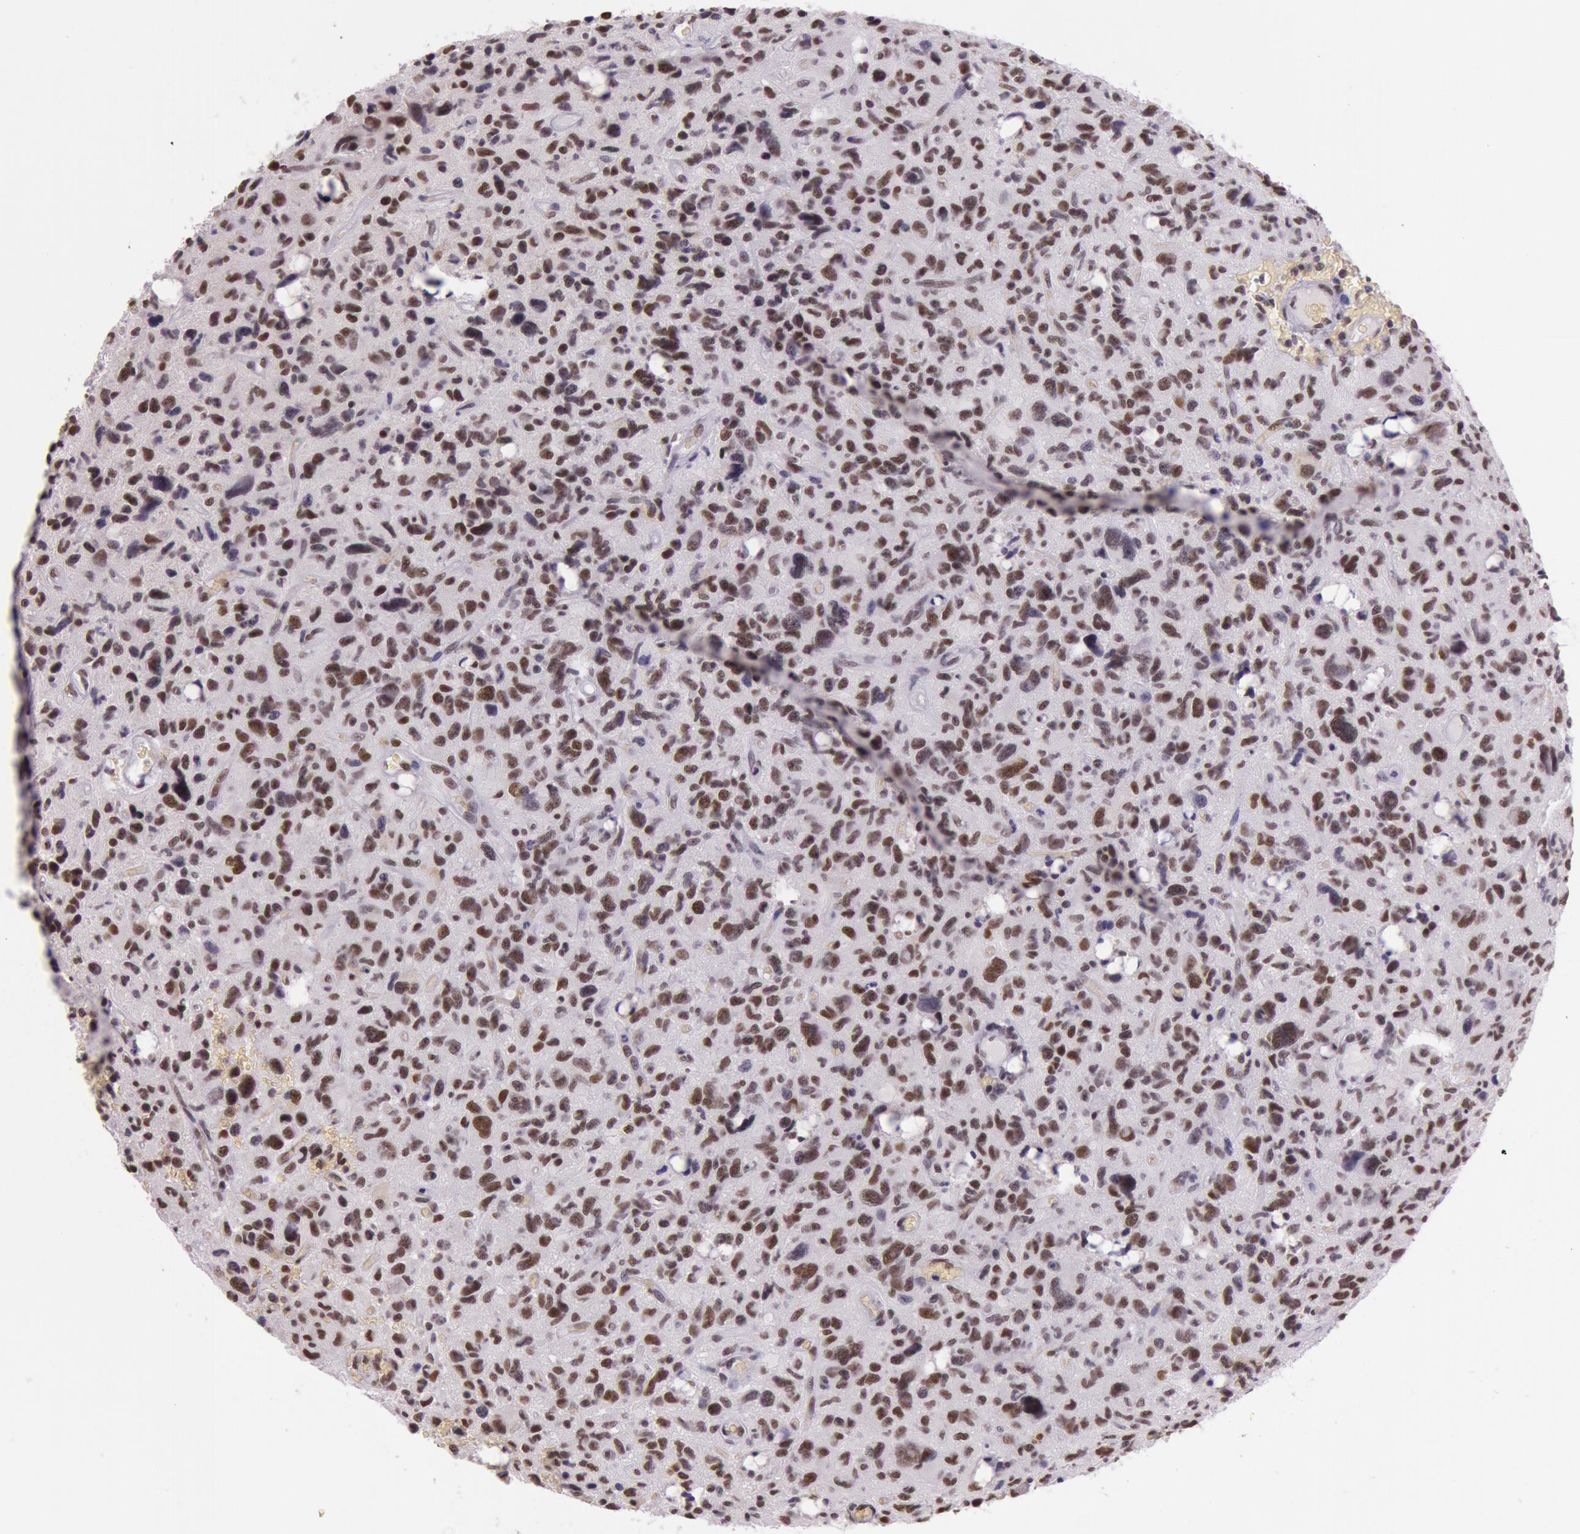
{"staining": {"intensity": "strong", "quantity": ">75%", "location": "nuclear"}, "tissue": "glioma", "cell_type": "Tumor cells", "image_type": "cancer", "snomed": [{"axis": "morphology", "description": "Glioma, malignant, High grade"}, {"axis": "topography", "description": "Brain"}], "caption": "A brown stain labels strong nuclear positivity of a protein in human malignant high-grade glioma tumor cells. The protein is stained brown, and the nuclei are stained in blue (DAB (3,3'-diaminobenzidine) IHC with brightfield microscopy, high magnification).", "gene": "NBN", "patient": {"sex": "female", "age": 60}}